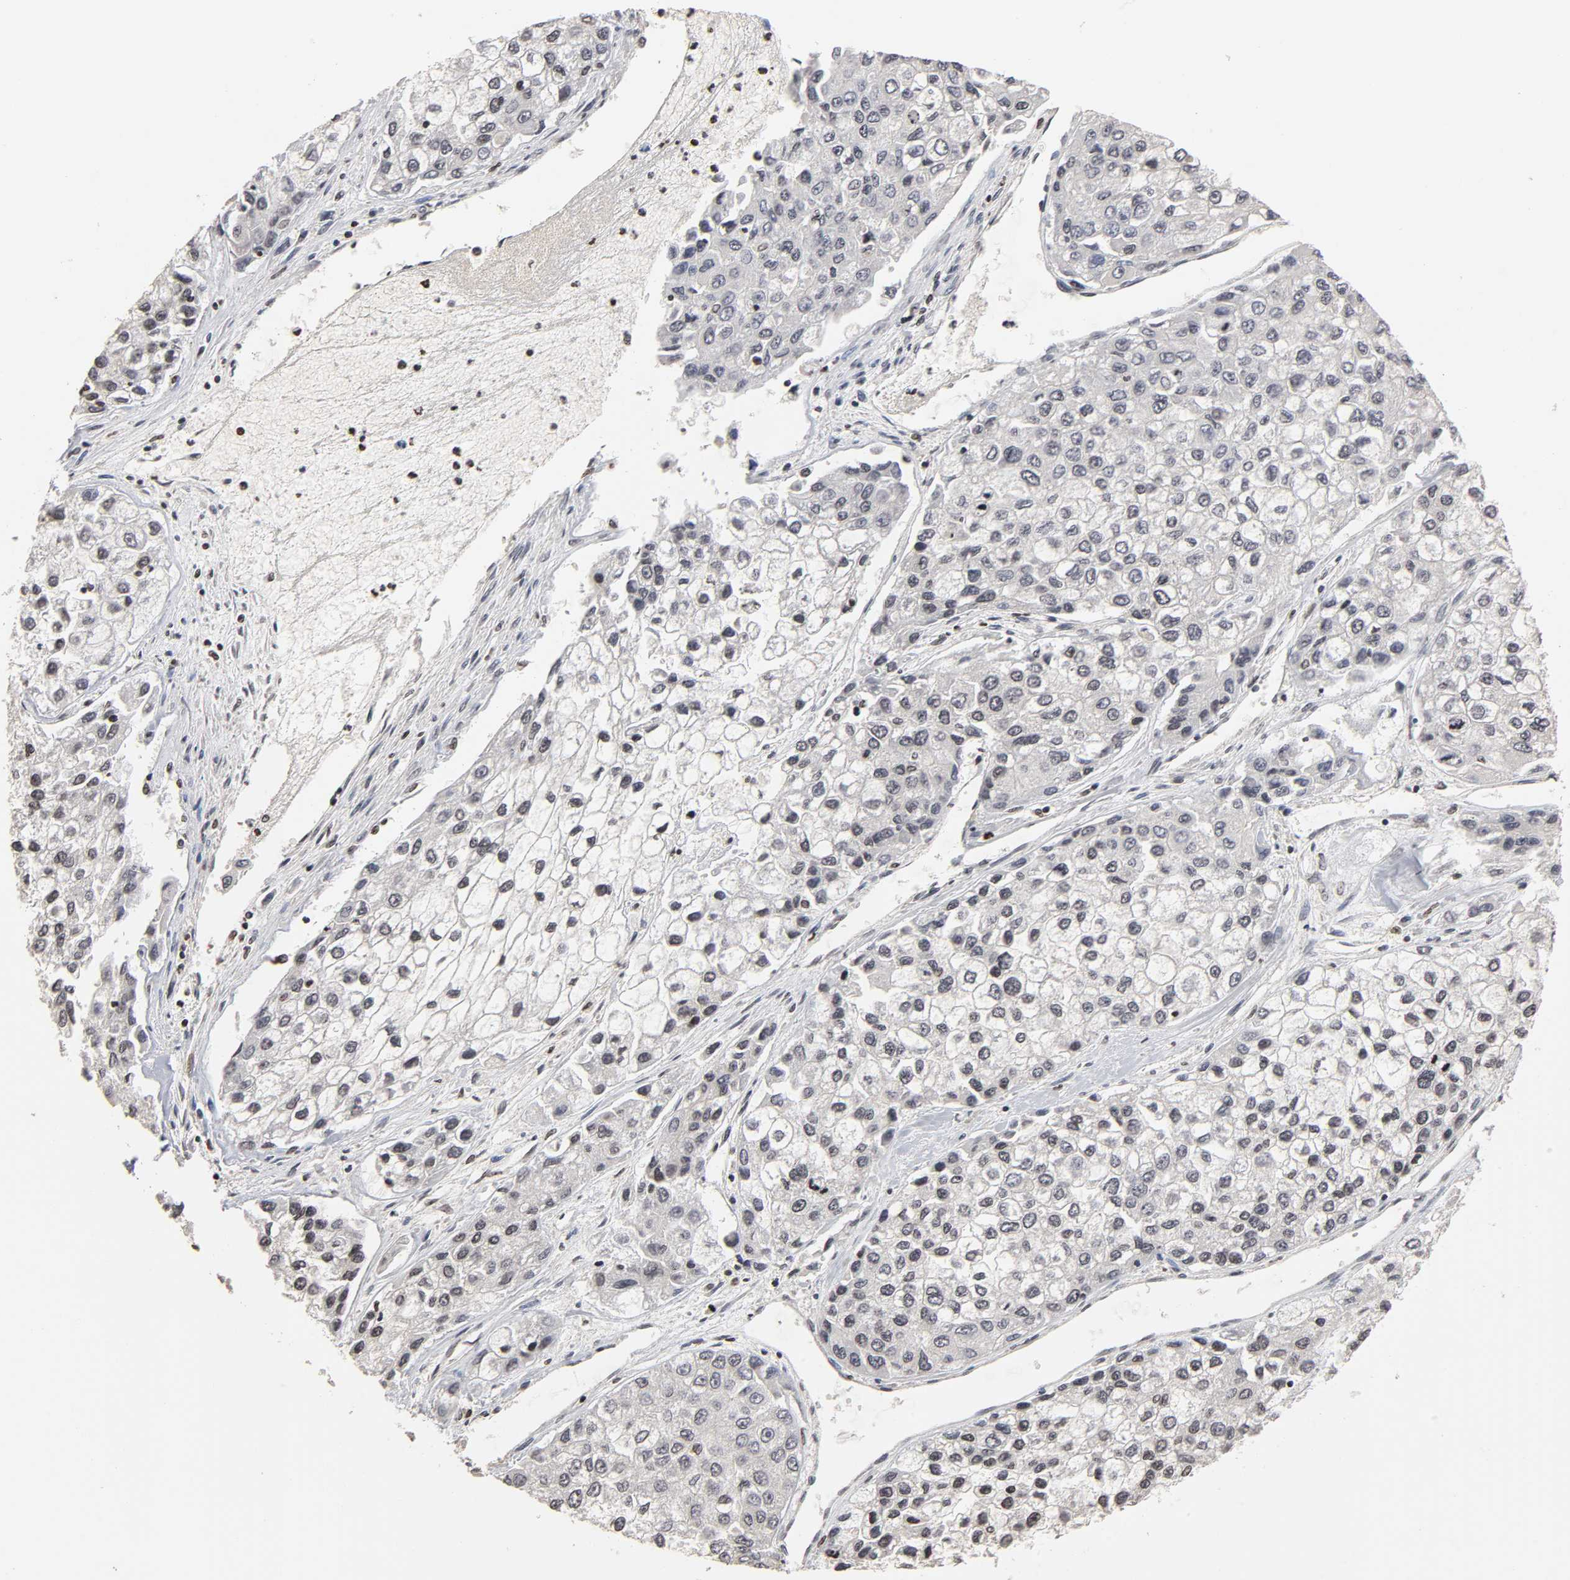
{"staining": {"intensity": "negative", "quantity": "none", "location": "none"}, "tissue": "liver cancer", "cell_type": "Tumor cells", "image_type": "cancer", "snomed": [{"axis": "morphology", "description": "Carcinoma, Hepatocellular, NOS"}, {"axis": "topography", "description": "Liver"}], "caption": "Protein analysis of hepatocellular carcinoma (liver) demonstrates no significant expression in tumor cells.", "gene": "ZNF473", "patient": {"sex": "female", "age": 66}}